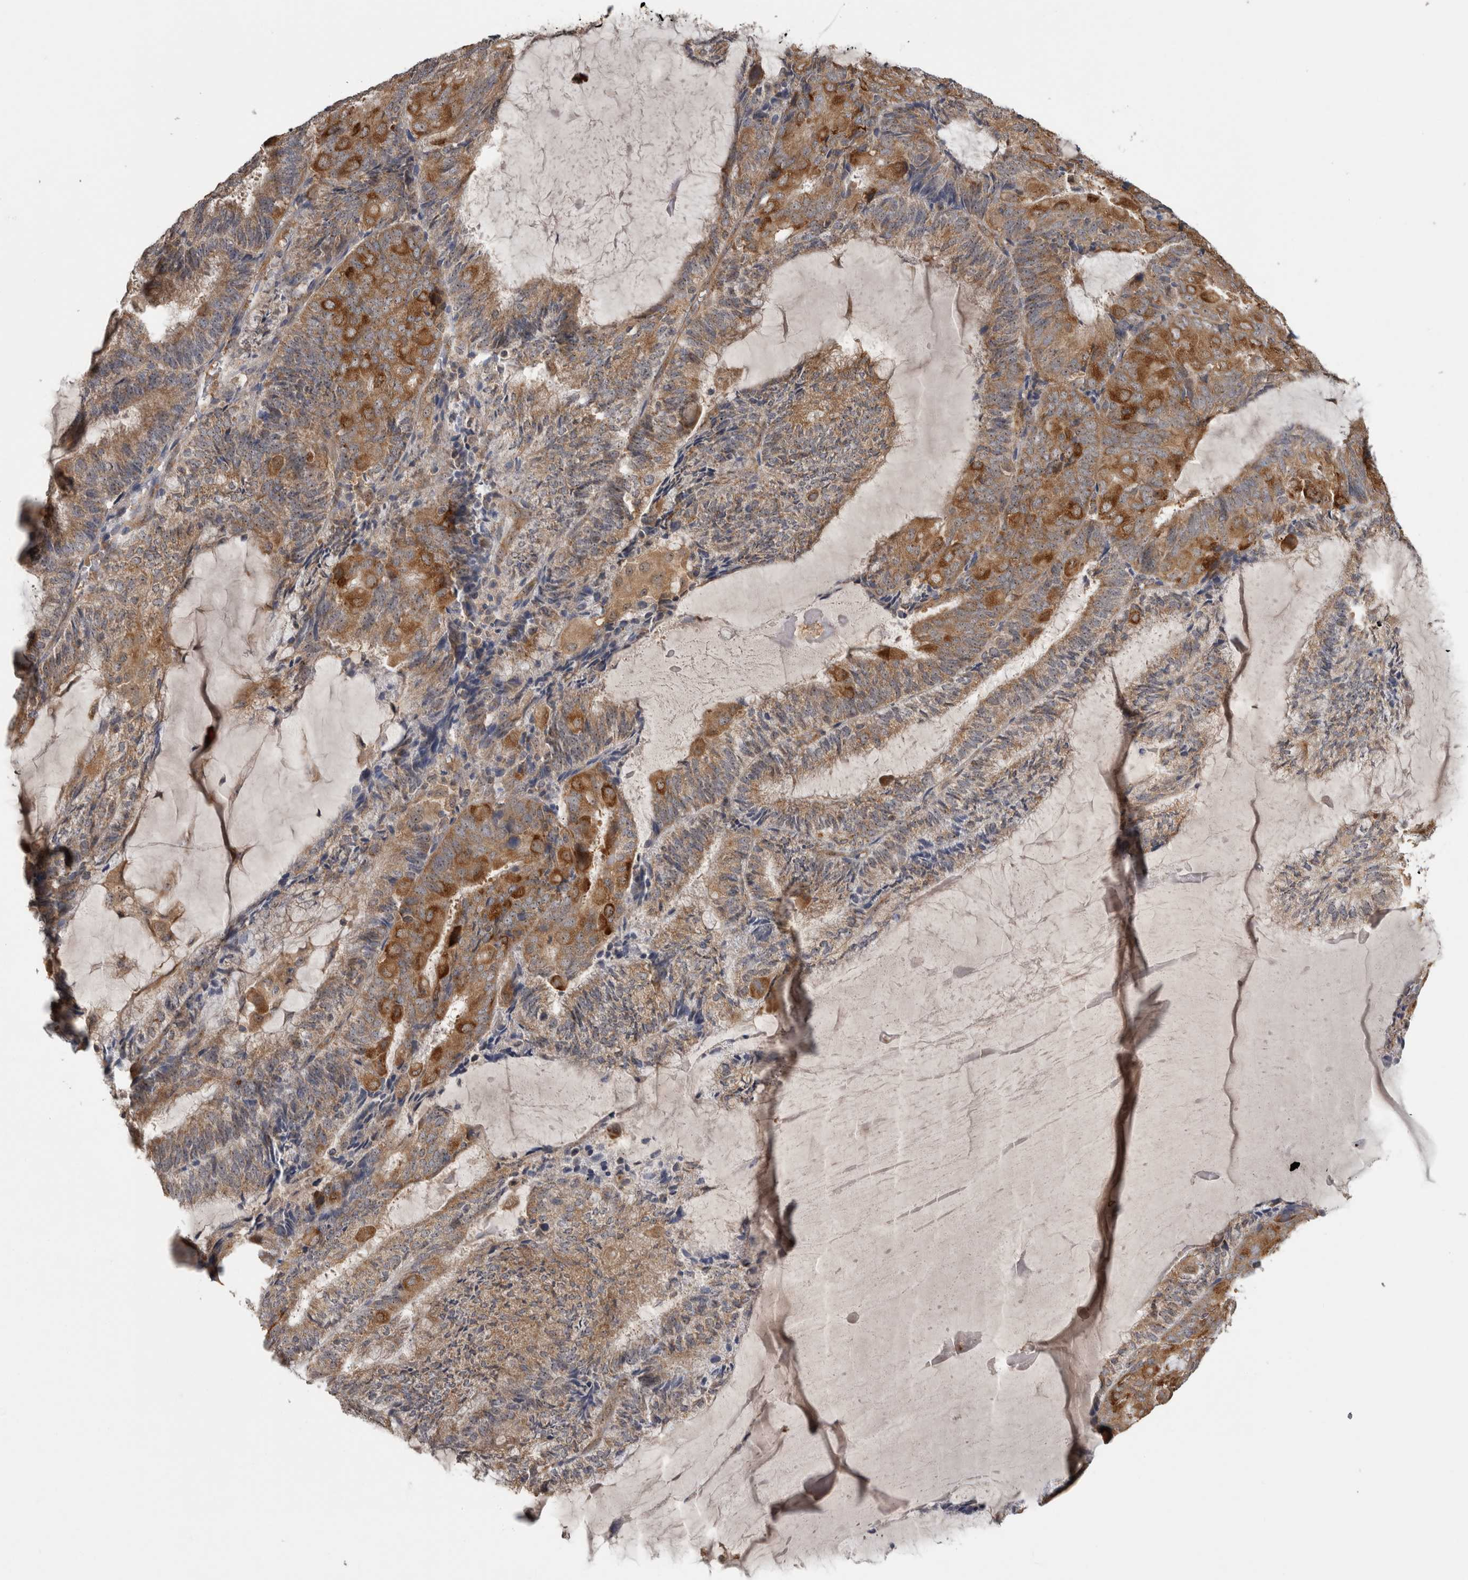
{"staining": {"intensity": "strong", "quantity": "25%-75%", "location": "cytoplasmic/membranous"}, "tissue": "endometrial cancer", "cell_type": "Tumor cells", "image_type": "cancer", "snomed": [{"axis": "morphology", "description": "Adenocarcinoma, NOS"}, {"axis": "topography", "description": "Endometrium"}], "caption": "An image of human adenocarcinoma (endometrial) stained for a protein demonstrates strong cytoplasmic/membranous brown staining in tumor cells.", "gene": "ATXN2", "patient": {"sex": "female", "age": 81}}